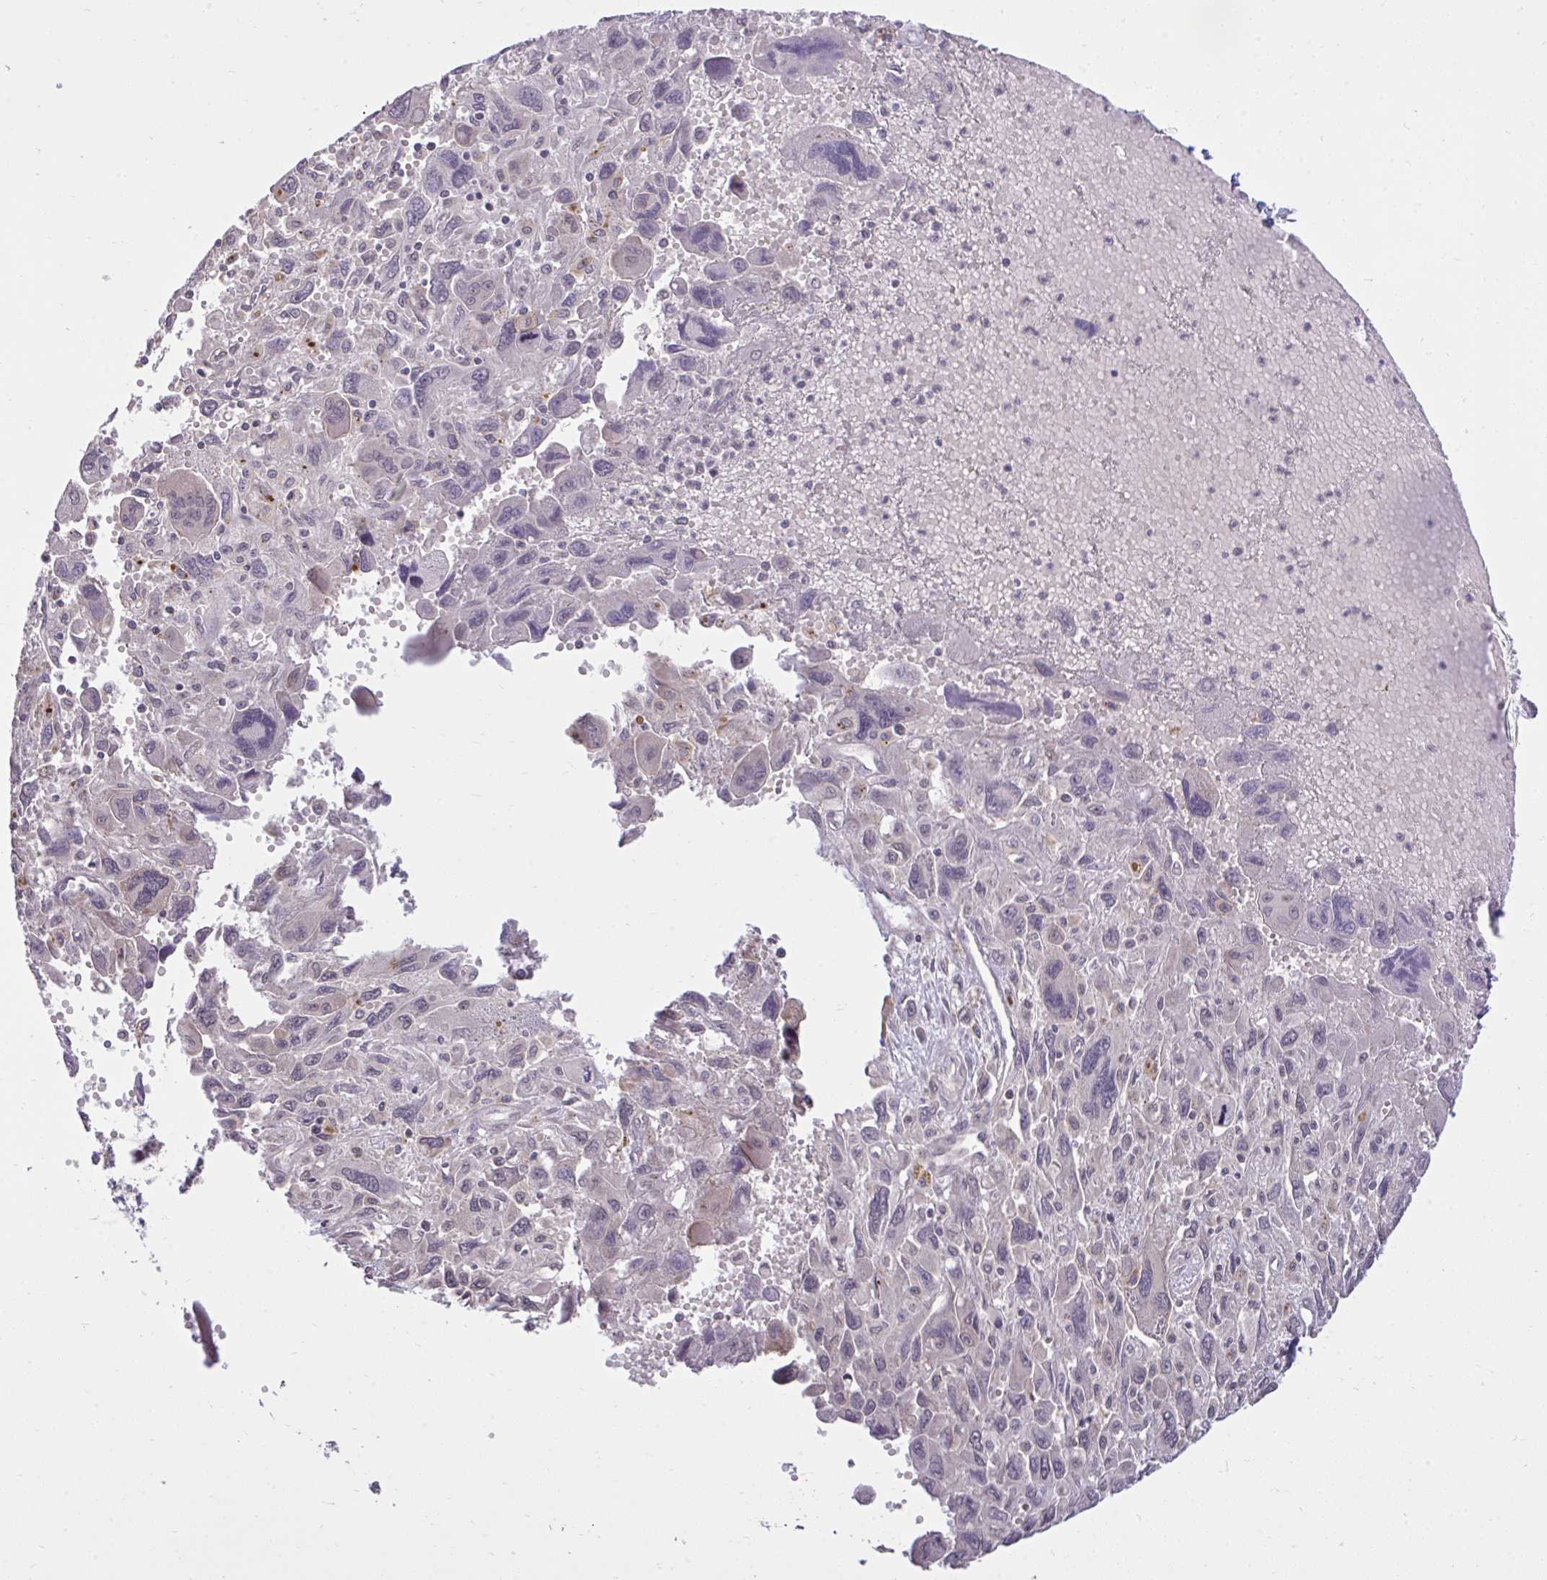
{"staining": {"intensity": "weak", "quantity": "<25%", "location": "cytoplasmic/membranous"}, "tissue": "pancreatic cancer", "cell_type": "Tumor cells", "image_type": "cancer", "snomed": [{"axis": "morphology", "description": "Adenocarcinoma, NOS"}, {"axis": "topography", "description": "Pancreas"}], "caption": "Pancreatic cancer stained for a protein using IHC shows no staining tumor cells.", "gene": "CYP20A1", "patient": {"sex": "female", "age": 47}}